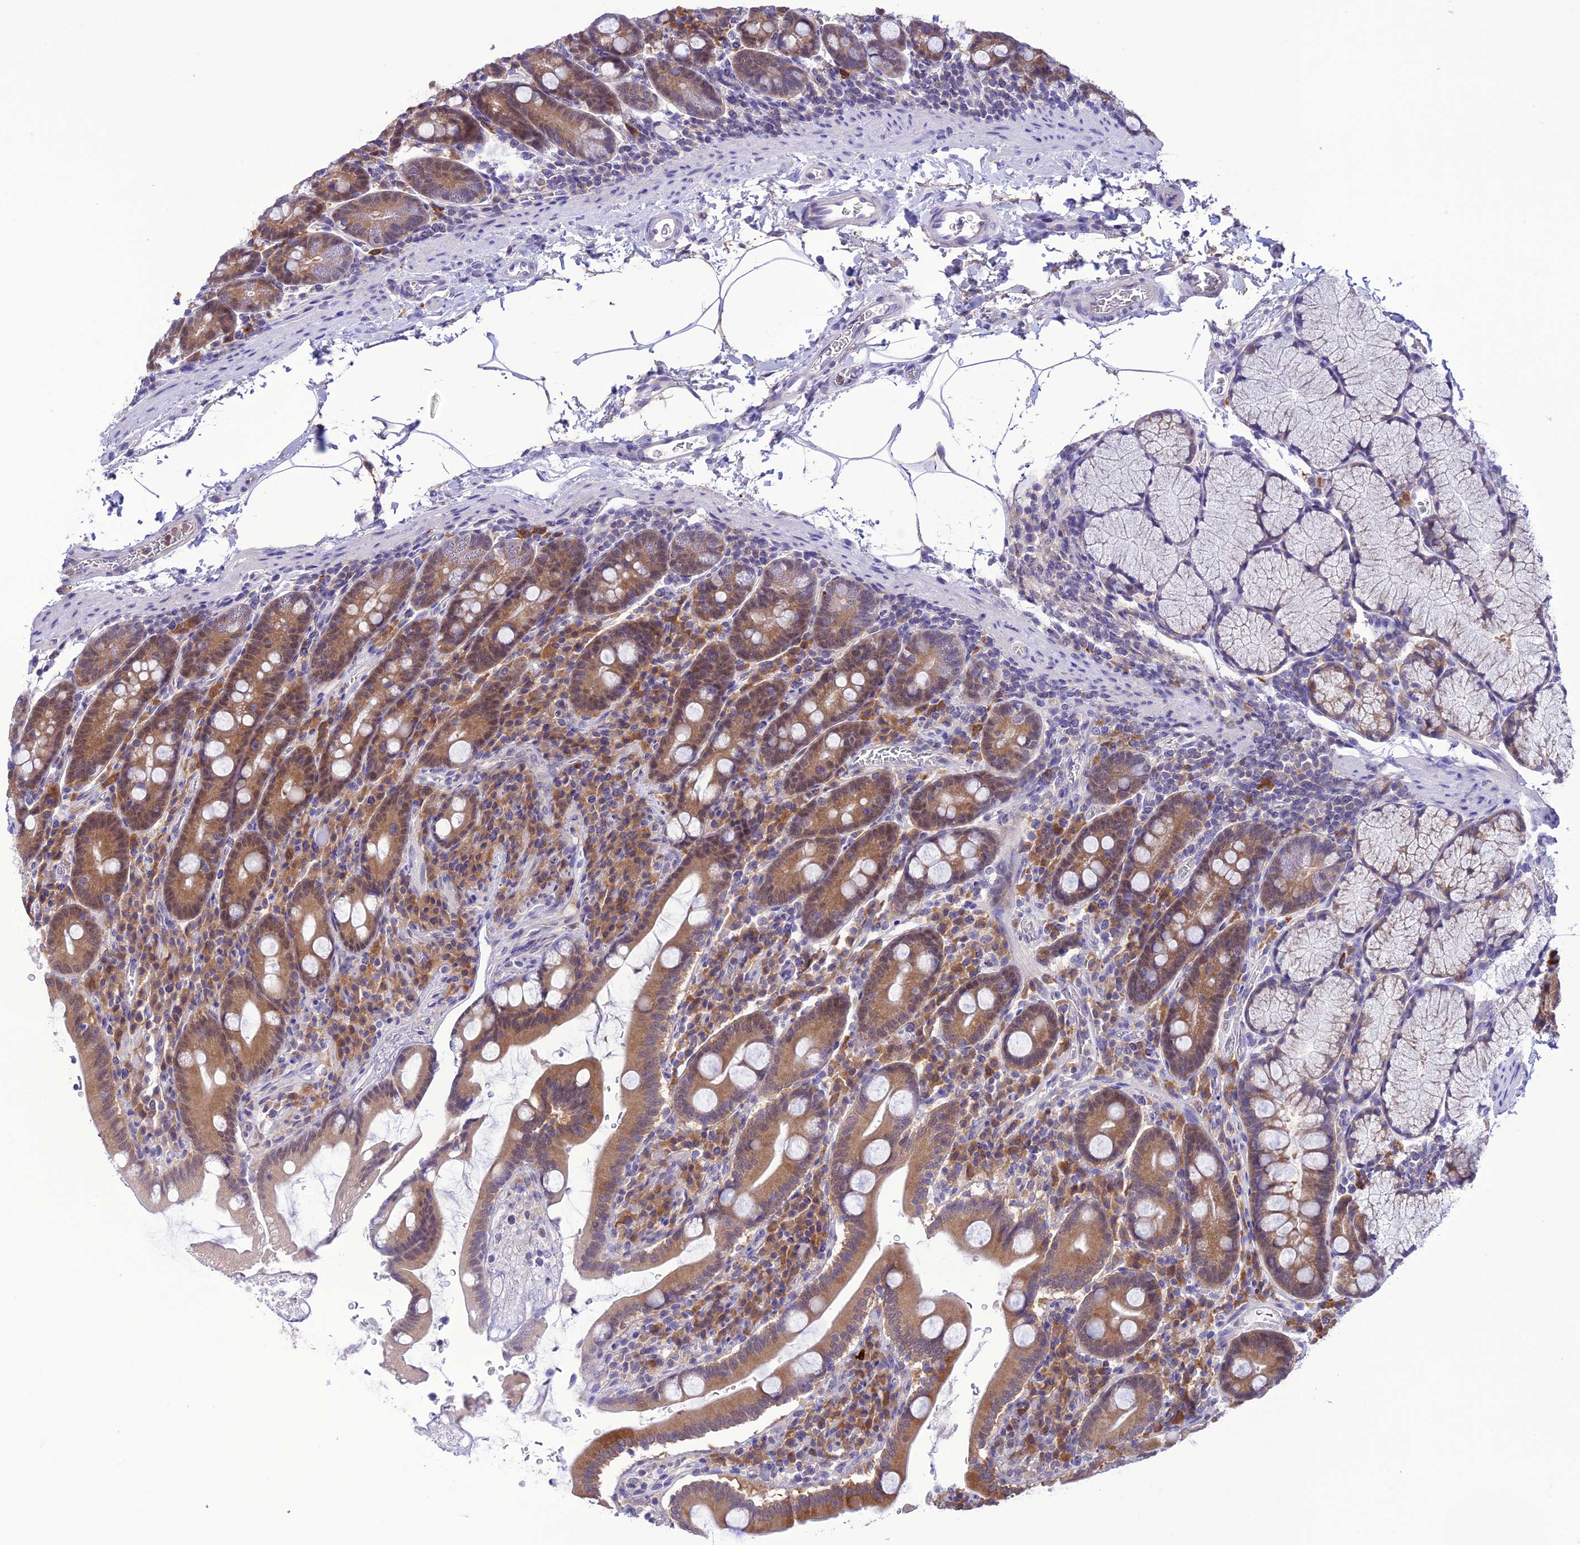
{"staining": {"intensity": "moderate", "quantity": ">75%", "location": "cytoplasmic/membranous"}, "tissue": "duodenum", "cell_type": "Glandular cells", "image_type": "normal", "snomed": [{"axis": "morphology", "description": "Normal tissue, NOS"}, {"axis": "topography", "description": "Duodenum"}], "caption": "Human duodenum stained with a brown dye shows moderate cytoplasmic/membranous positive expression in about >75% of glandular cells.", "gene": "RNF126", "patient": {"sex": "male", "age": 35}}